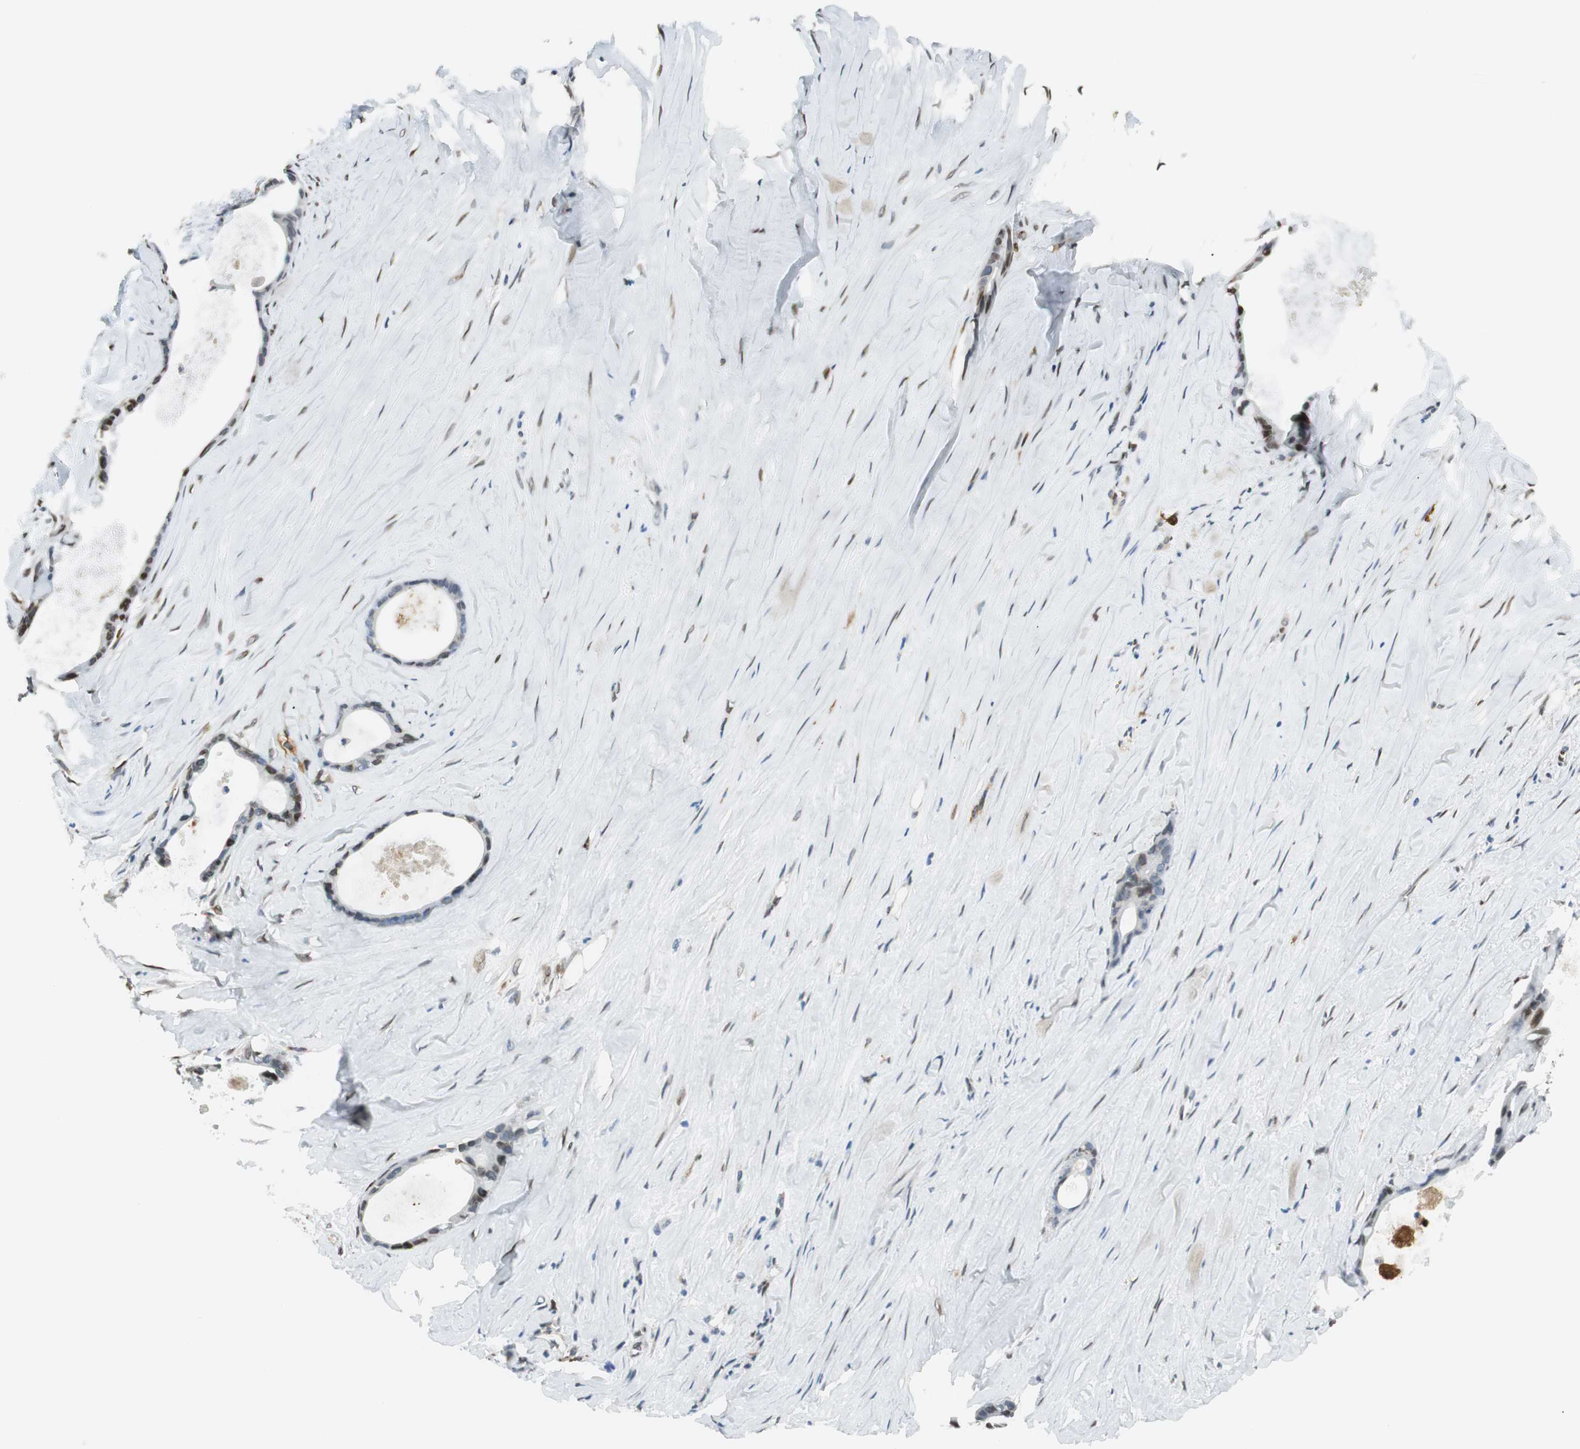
{"staining": {"intensity": "negative", "quantity": "none", "location": "none"}, "tissue": "liver cancer", "cell_type": "Tumor cells", "image_type": "cancer", "snomed": [{"axis": "morphology", "description": "Cholangiocarcinoma"}, {"axis": "topography", "description": "Liver"}], "caption": "This is an immunohistochemistry (IHC) micrograph of liver cancer (cholangiocarcinoma). There is no staining in tumor cells.", "gene": "TMEM260", "patient": {"sex": "female", "age": 55}}